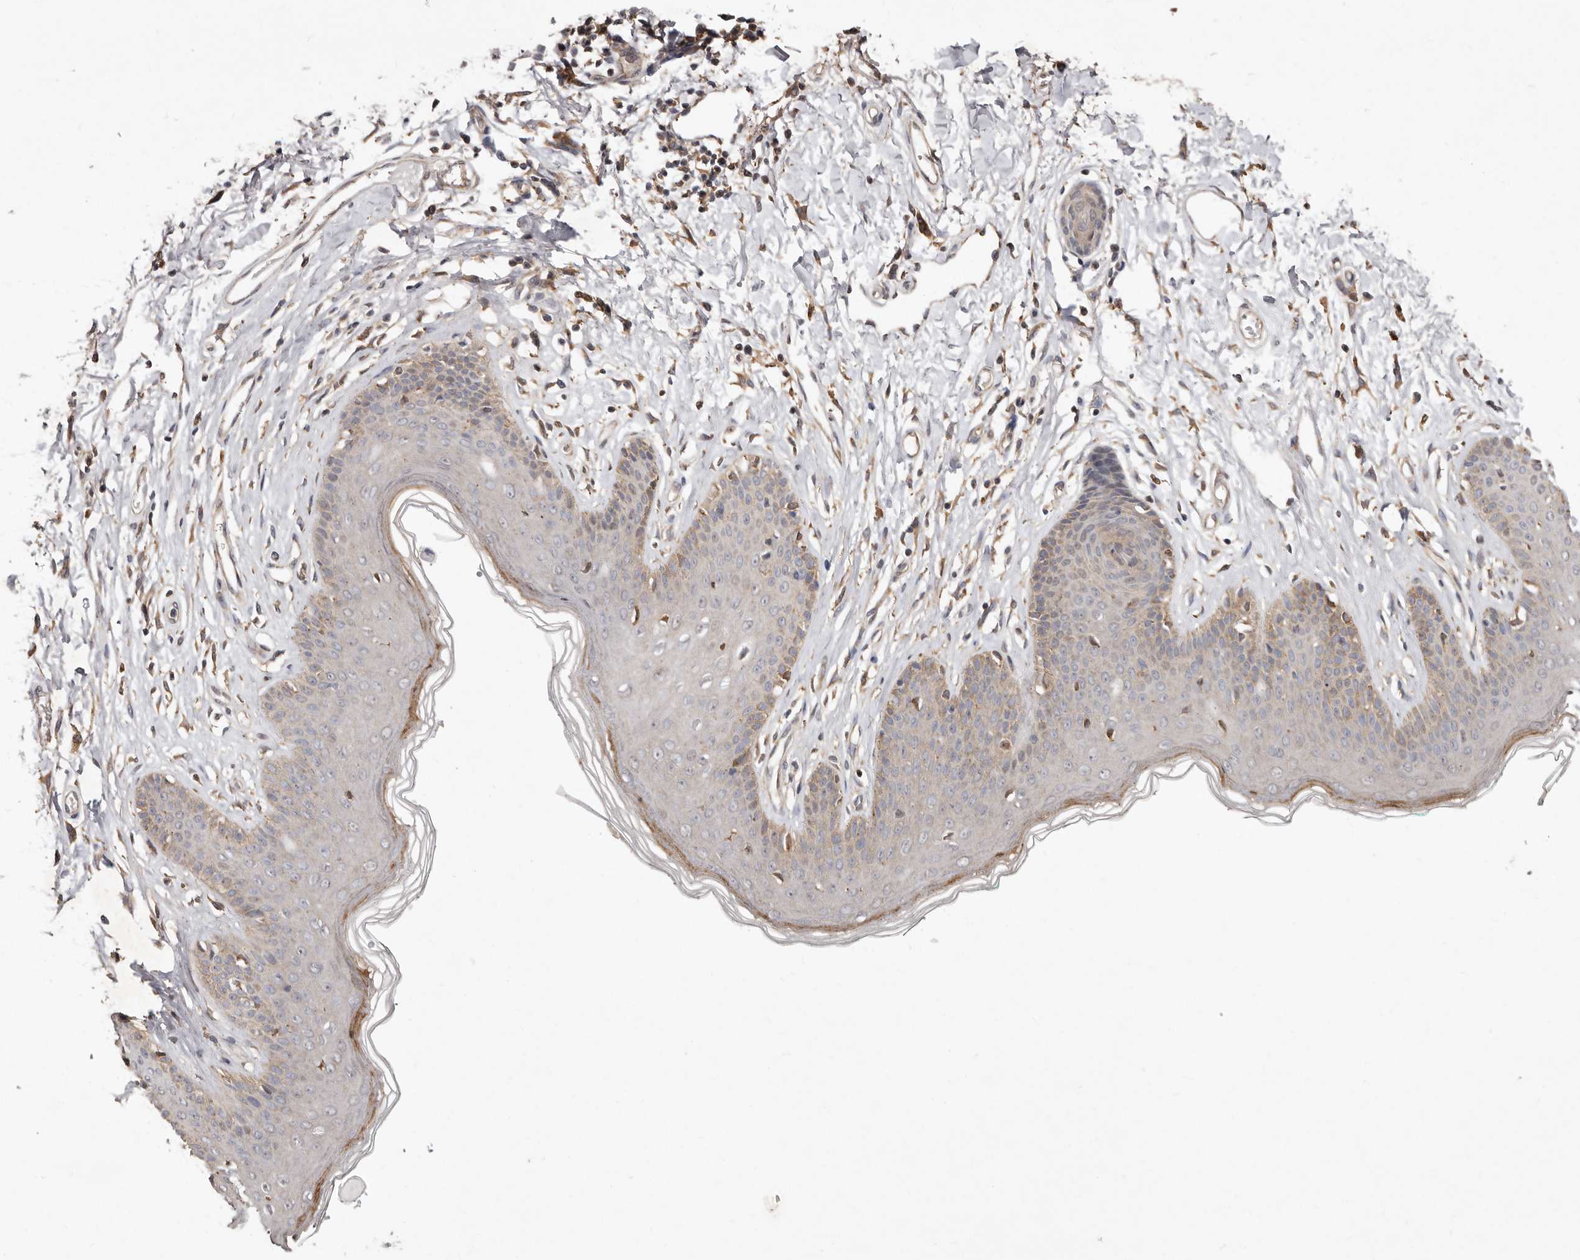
{"staining": {"intensity": "weak", "quantity": "<25%", "location": "cytoplasmic/membranous"}, "tissue": "skin", "cell_type": "Epidermal cells", "image_type": "normal", "snomed": [{"axis": "morphology", "description": "Normal tissue, NOS"}, {"axis": "morphology", "description": "Squamous cell carcinoma, NOS"}, {"axis": "topography", "description": "Vulva"}], "caption": "Immunohistochemical staining of benign skin shows no significant expression in epidermal cells. (DAB IHC visualized using brightfield microscopy, high magnification).", "gene": "RRM2B", "patient": {"sex": "female", "age": 85}}